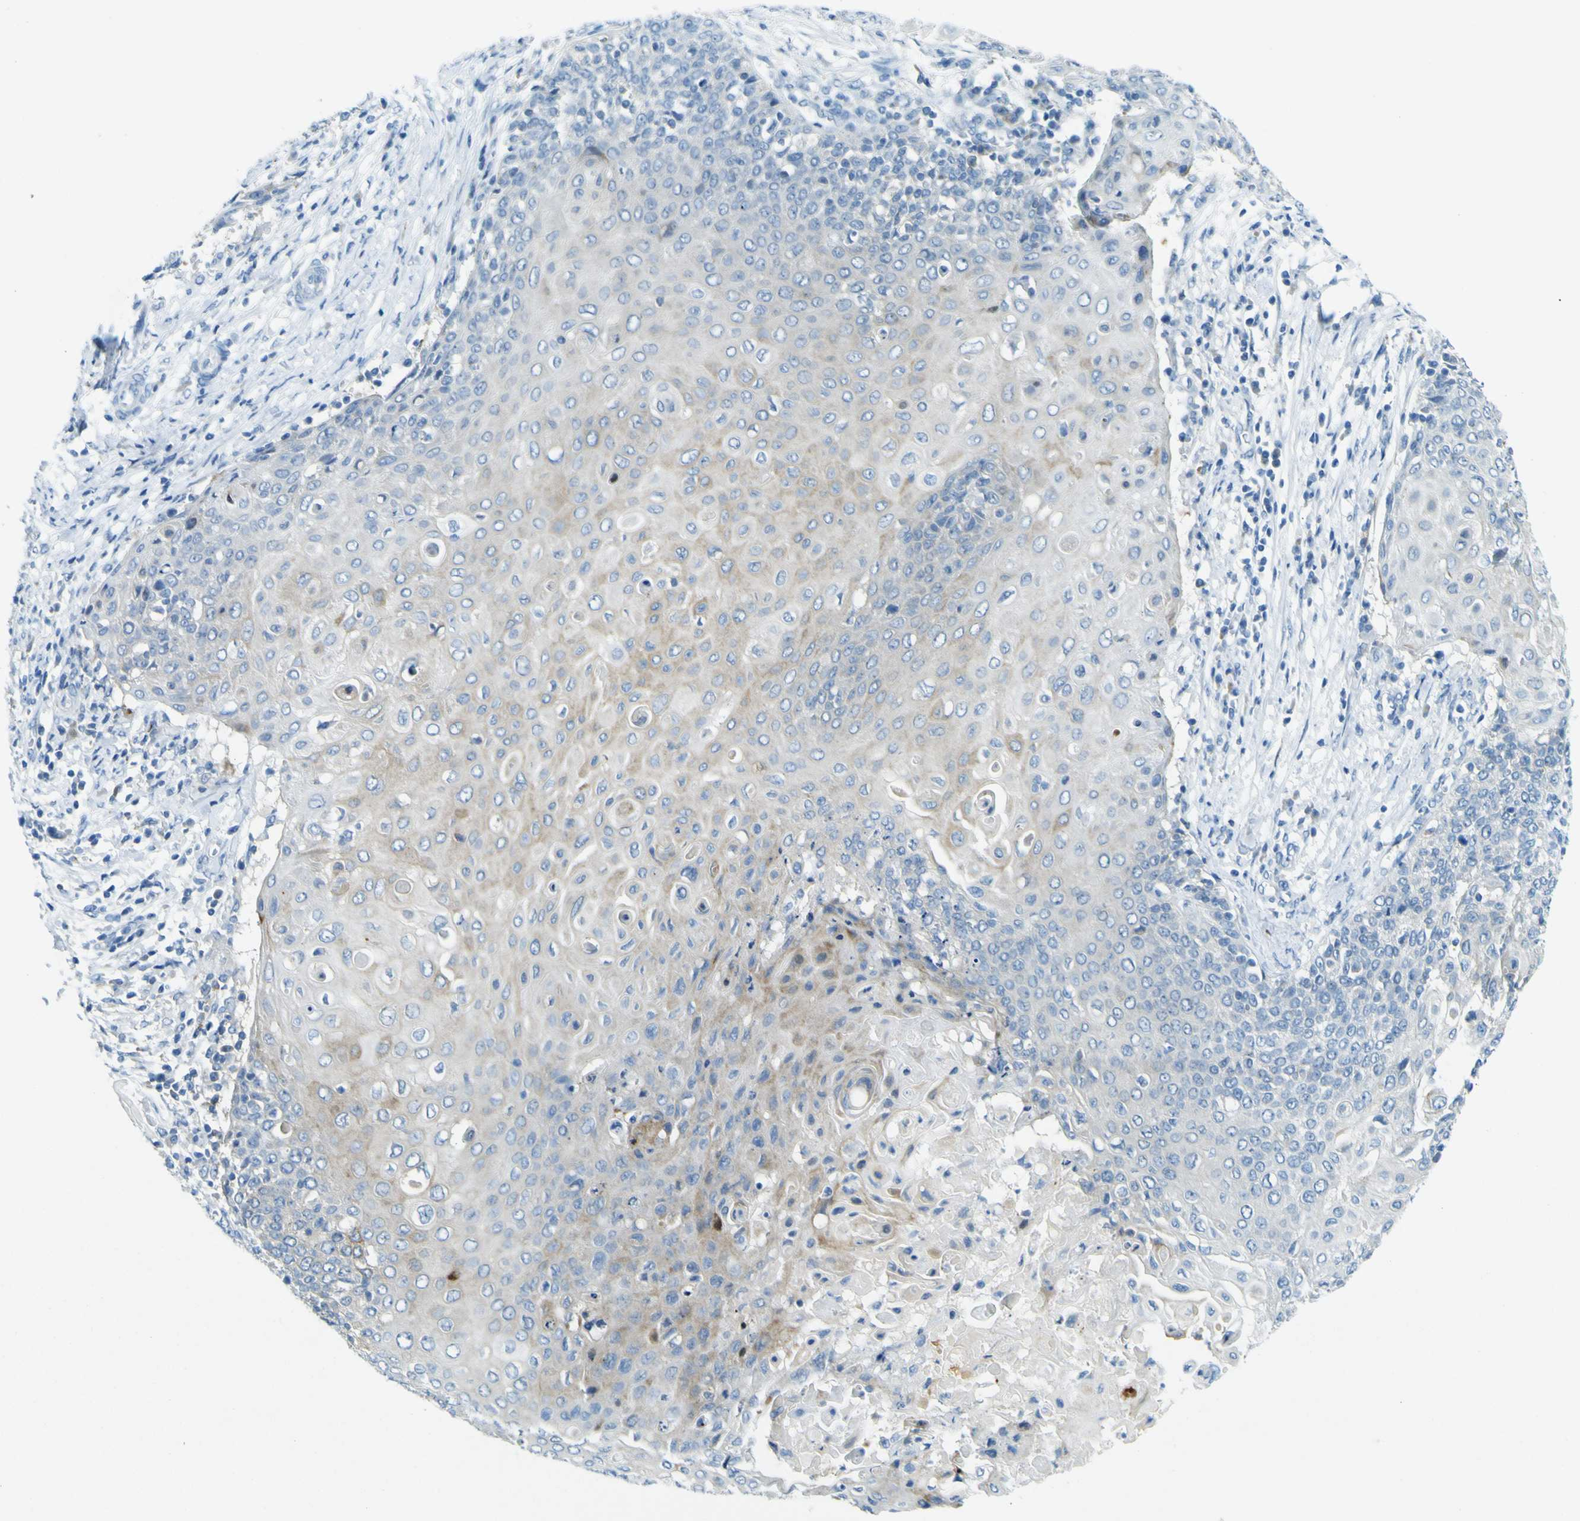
{"staining": {"intensity": "weak", "quantity": "25%-75%", "location": "cytoplasmic/membranous"}, "tissue": "cervical cancer", "cell_type": "Tumor cells", "image_type": "cancer", "snomed": [{"axis": "morphology", "description": "Squamous cell carcinoma, NOS"}, {"axis": "topography", "description": "Cervix"}], "caption": "A brown stain highlights weak cytoplasmic/membranous positivity of a protein in human squamous cell carcinoma (cervical) tumor cells.", "gene": "SORCS1", "patient": {"sex": "female", "age": 39}}